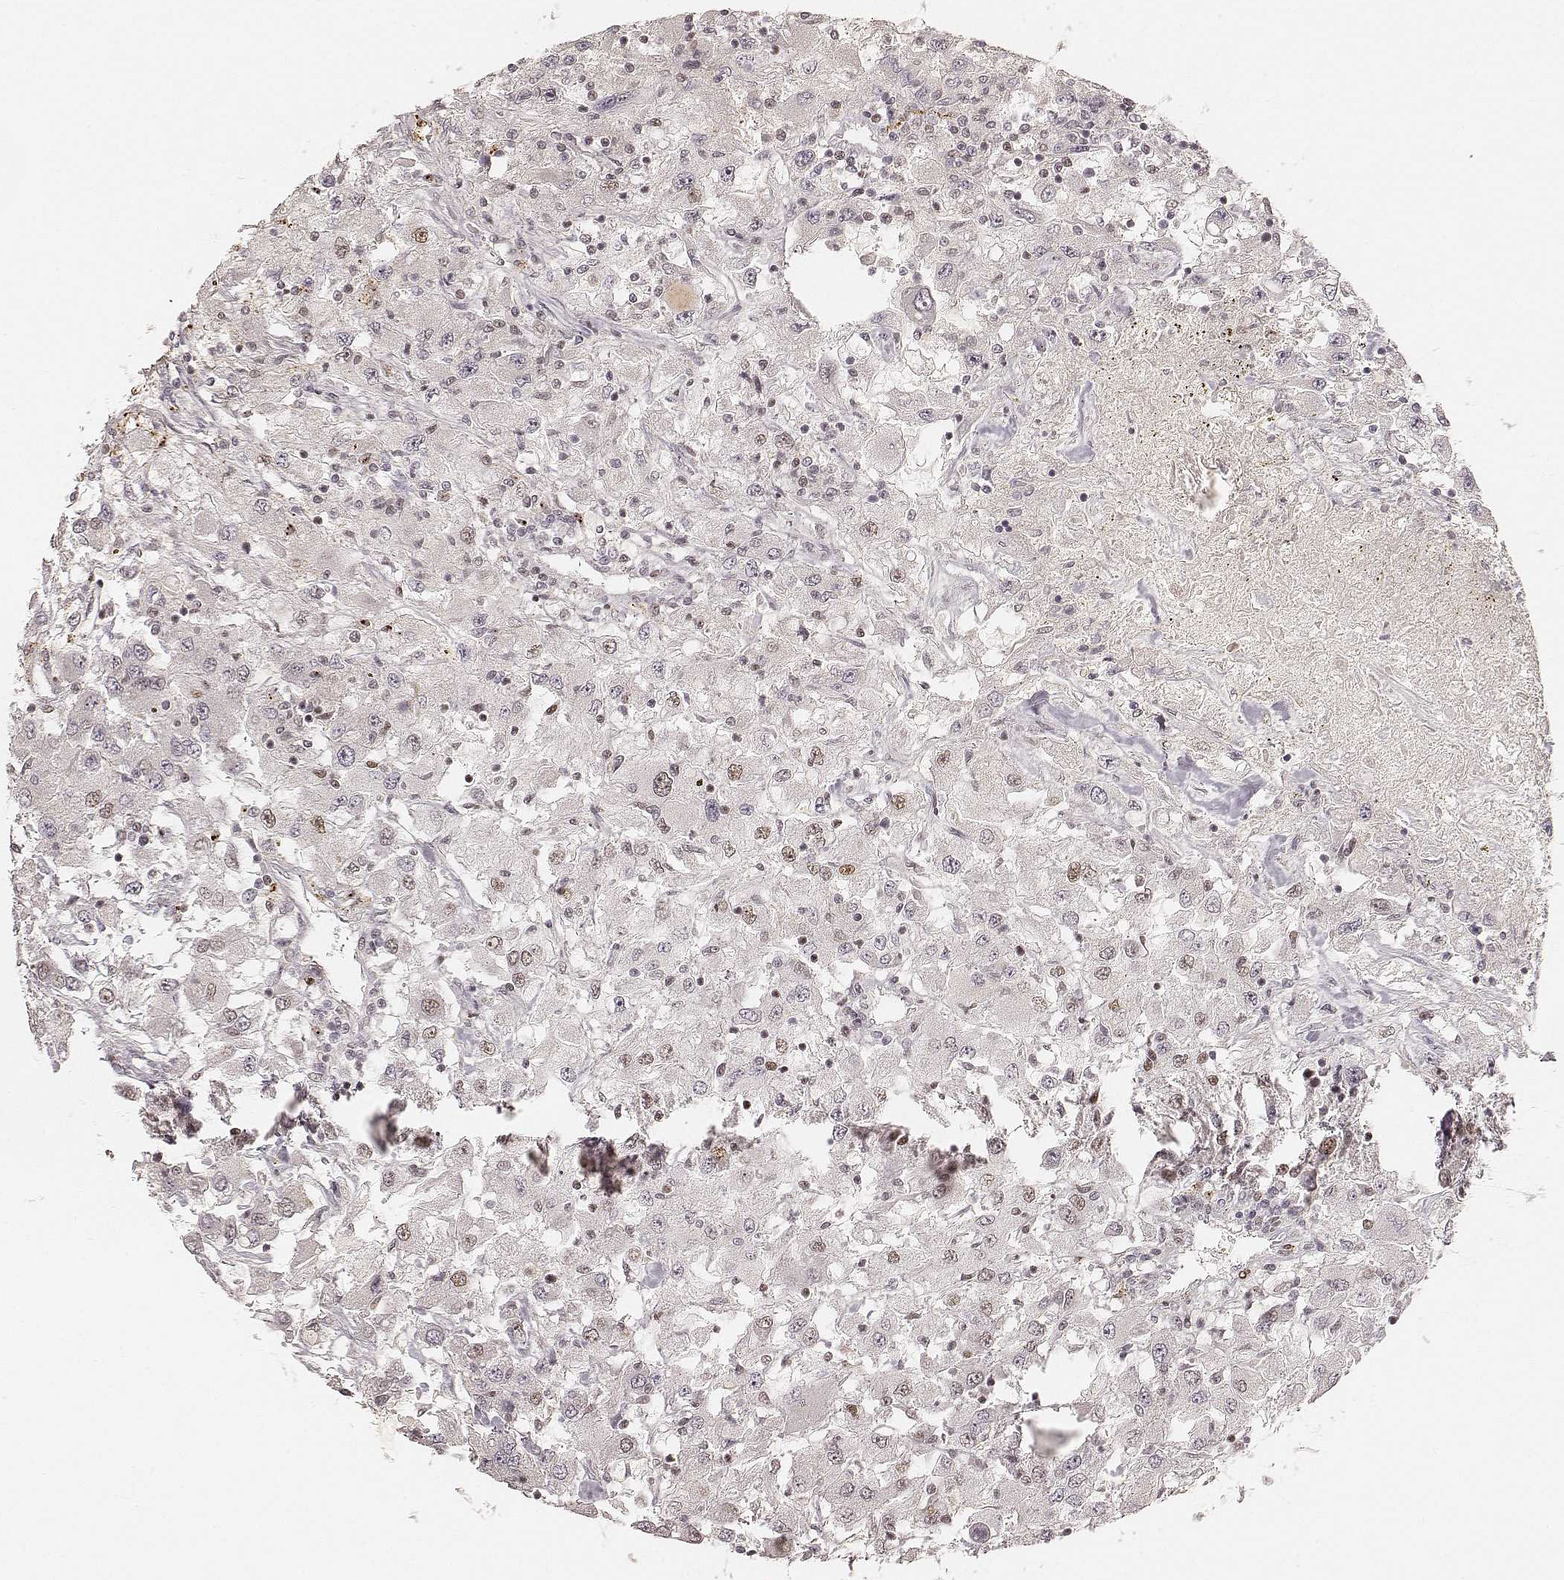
{"staining": {"intensity": "moderate", "quantity": "<25%", "location": "nuclear"}, "tissue": "renal cancer", "cell_type": "Tumor cells", "image_type": "cancer", "snomed": [{"axis": "morphology", "description": "Adenocarcinoma, NOS"}, {"axis": "topography", "description": "Kidney"}], "caption": "Human renal cancer stained with a brown dye displays moderate nuclear positive staining in approximately <25% of tumor cells.", "gene": "HNRNPC", "patient": {"sex": "female", "age": 67}}